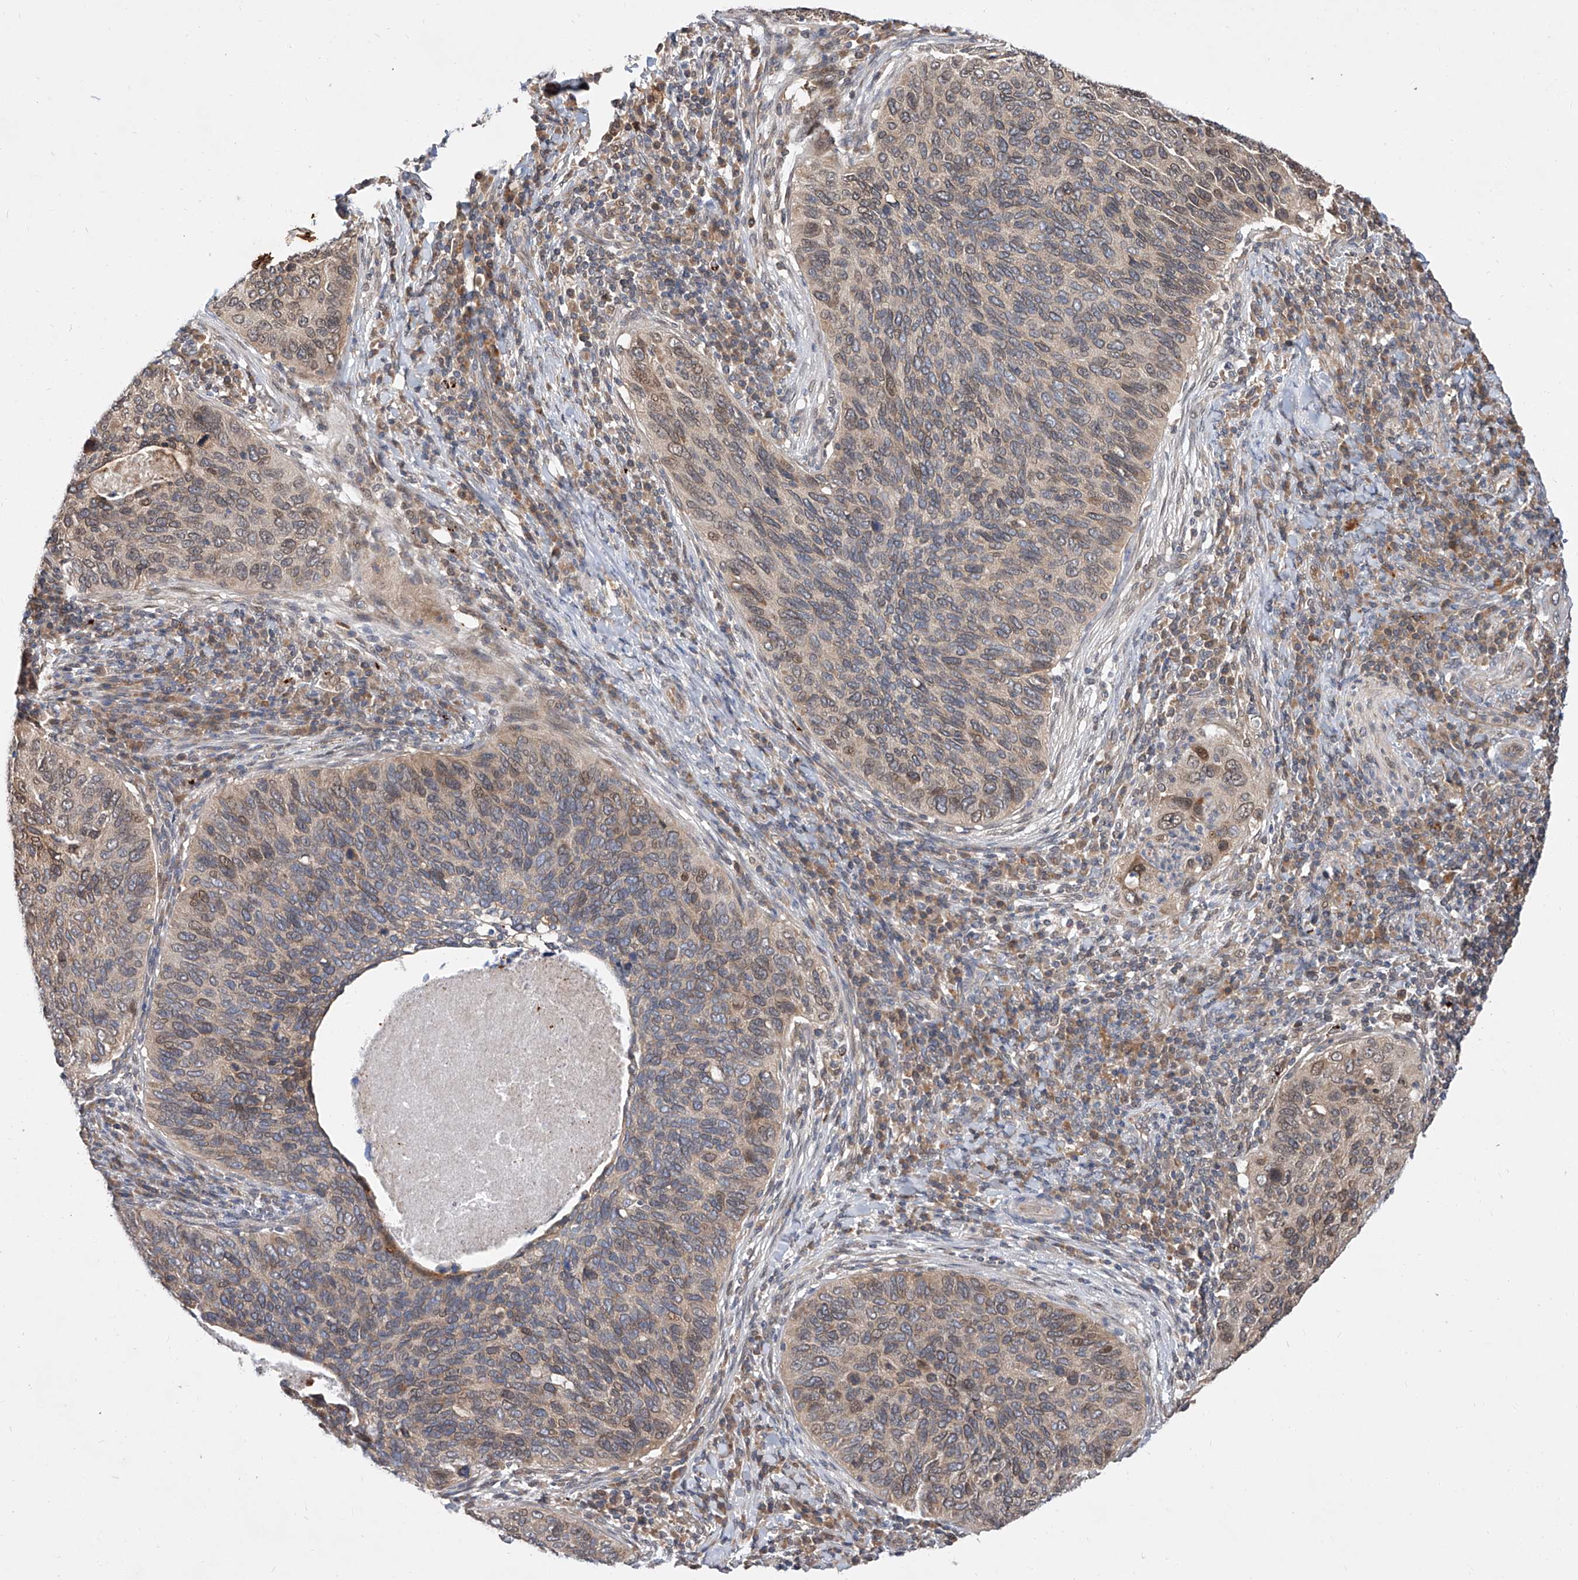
{"staining": {"intensity": "weak", "quantity": "25%-75%", "location": "cytoplasmic/membranous,nuclear"}, "tissue": "cervical cancer", "cell_type": "Tumor cells", "image_type": "cancer", "snomed": [{"axis": "morphology", "description": "Squamous cell carcinoma, NOS"}, {"axis": "topography", "description": "Cervix"}], "caption": "Protein expression analysis of cervical cancer (squamous cell carcinoma) reveals weak cytoplasmic/membranous and nuclear positivity in about 25%-75% of tumor cells. The staining was performed using DAB (3,3'-diaminobenzidine) to visualize the protein expression in brown, while the nuclei were stained in blue with hematoxylin (Magnification: 20x).", "gene": "DIRAS3", "patient": {"sex": "female", "age": 38}}